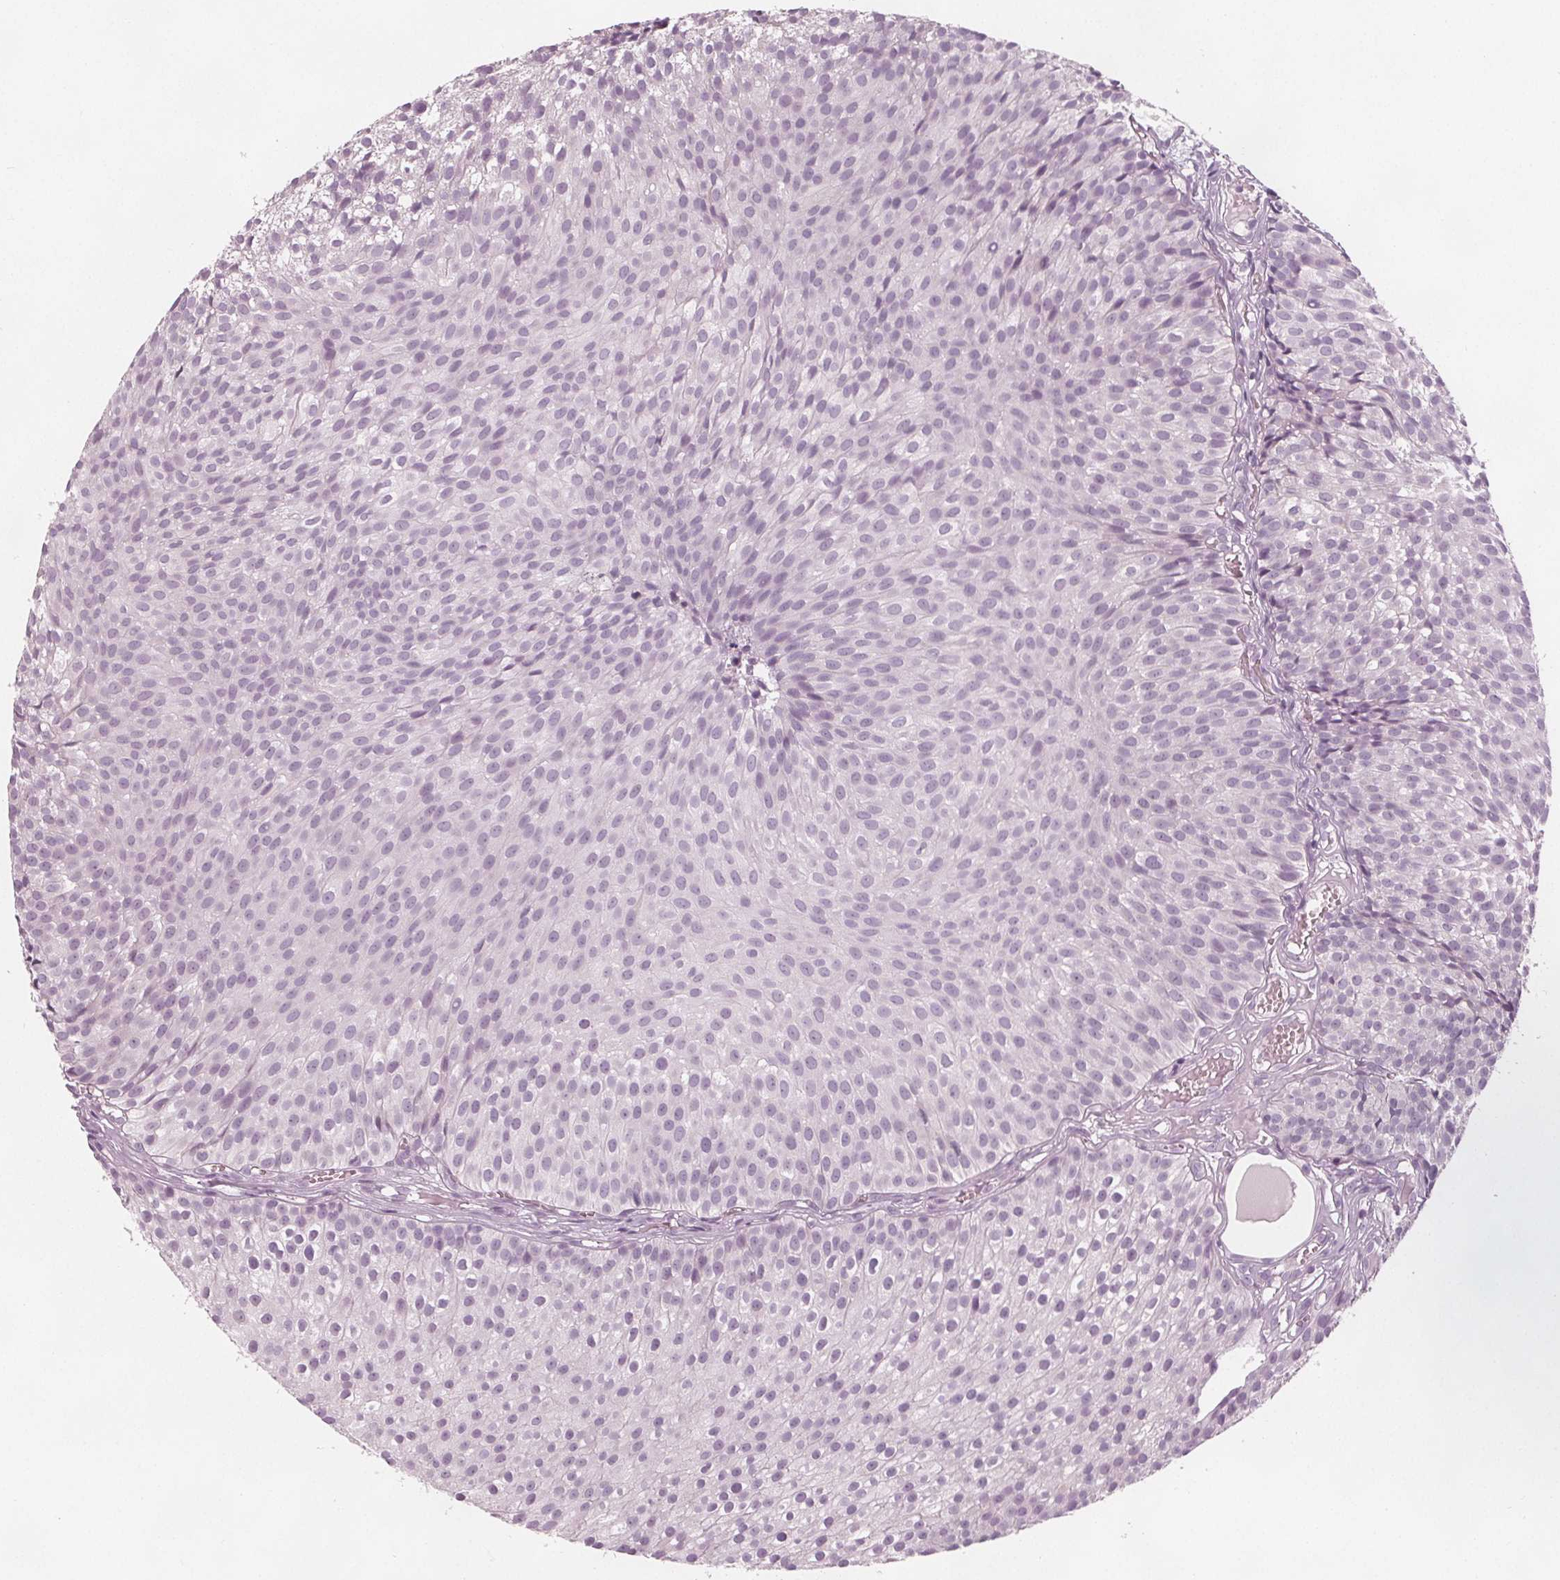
{"staining": {"intensity": "negative", "quantity": "none", "location": "none"}, "tissue": "urothelial cancer", "cell_type": "Tumor cells", "image_type": "cancer", "snomed": [{"axis": "morphology", "description": "Urothelial carcinoma, Low grade"}, {"axis": "topography", "description": "Urinary bladder"}], "caption": "Tumor cells show no significant protein expression in urothelial cancer.", "gene": "BRSK1", "patient": {"sex": "male", "age": 63}}